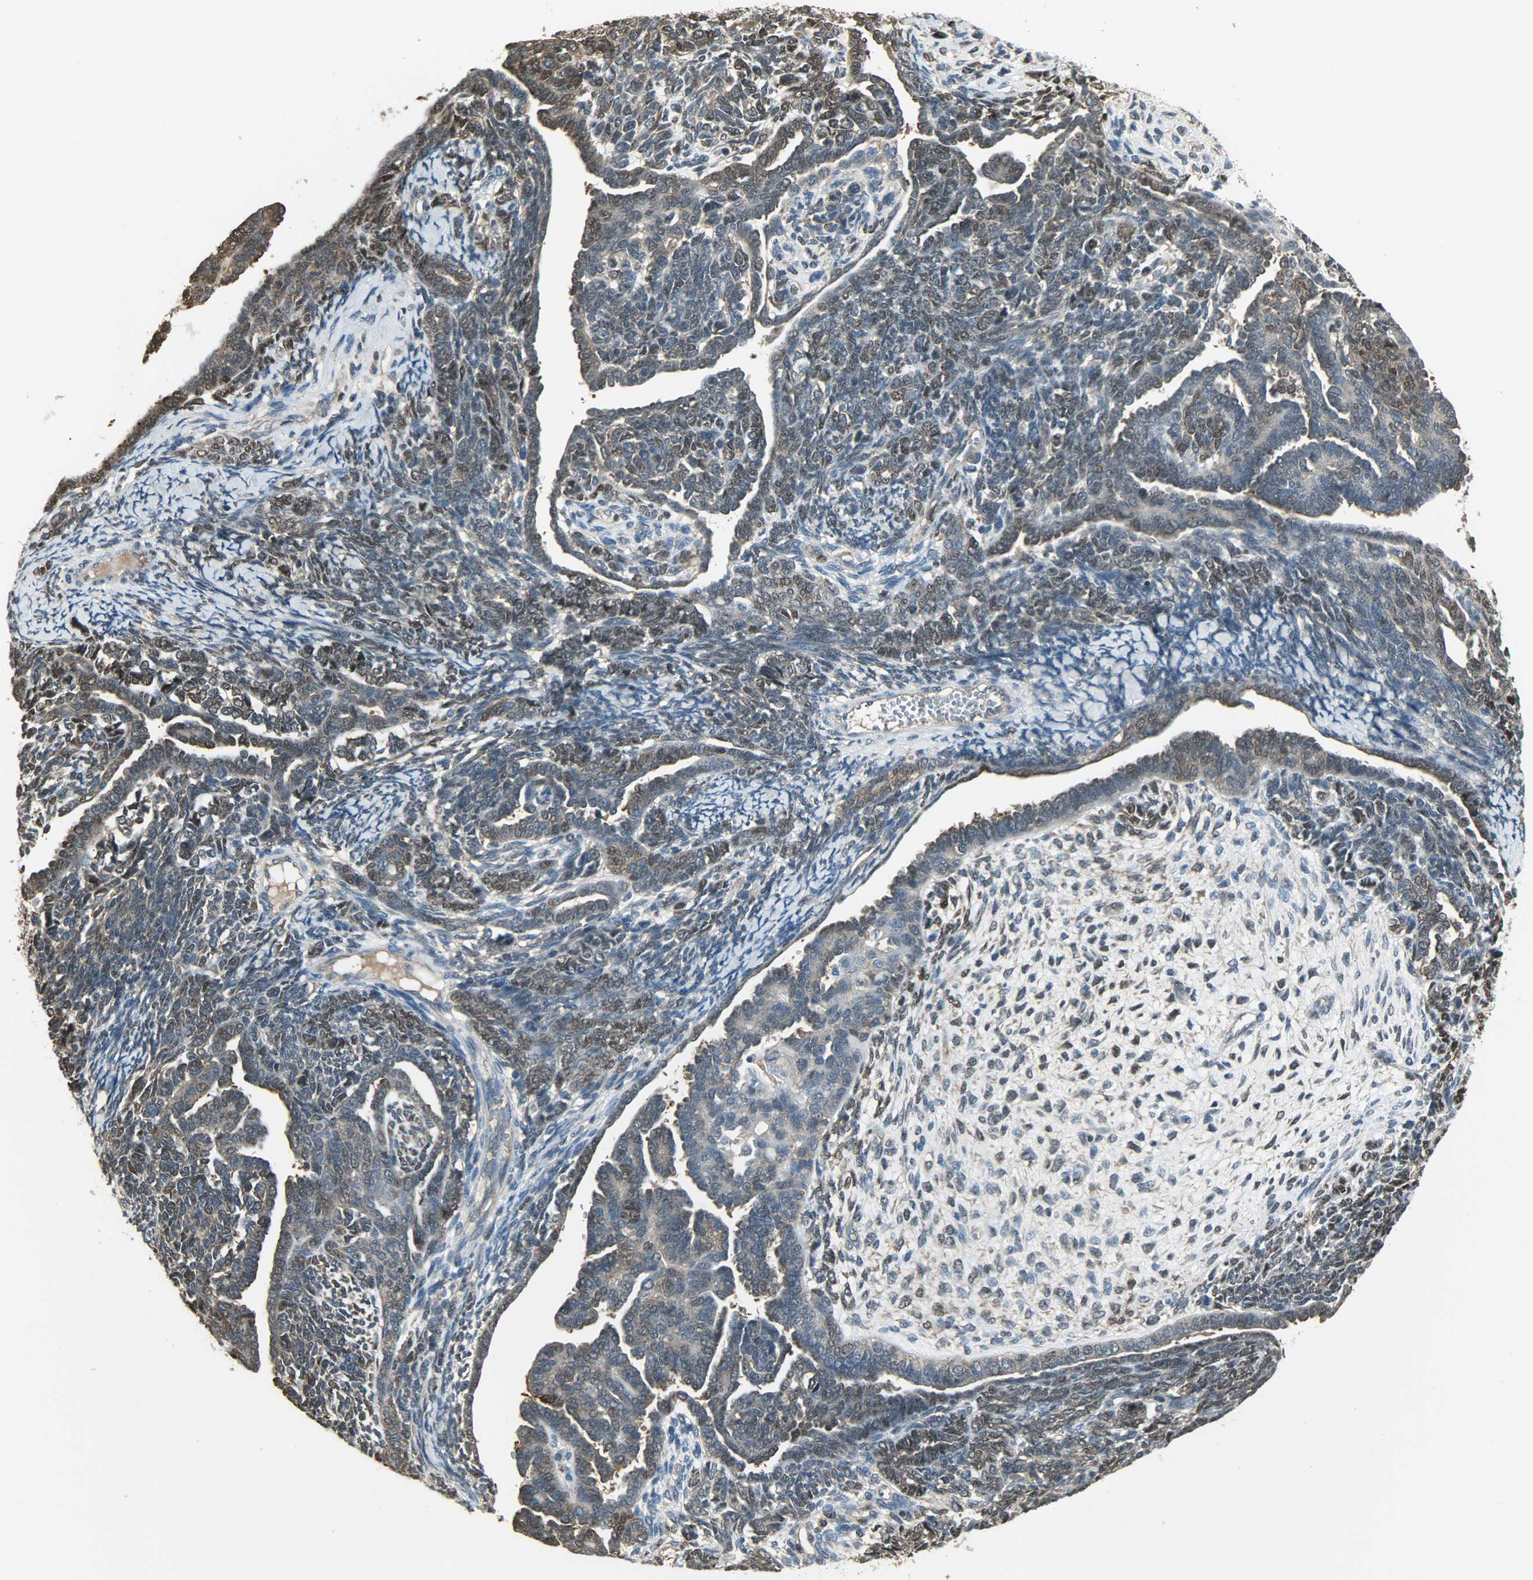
{"staining": {"intensity": "strong", "quantity": "25%-75%", "location": "cytoplasmic/membranous,nuclear"}, "tissue": "endometrial cancer", "cell_type": "Tumor cells", "image_type": "cancer", "snomed": [{"axis": "morphology", "description": "Neoplasm, malignant, NOS"}, {"axis": "topography", "description": "Endometrium"}], "caption": "Human endometrial cancer stained with a protein marker demonstrates strong staining in tumor cells.", "gene": "LDHB", "patient": {"sex": "female", "age": 74}}